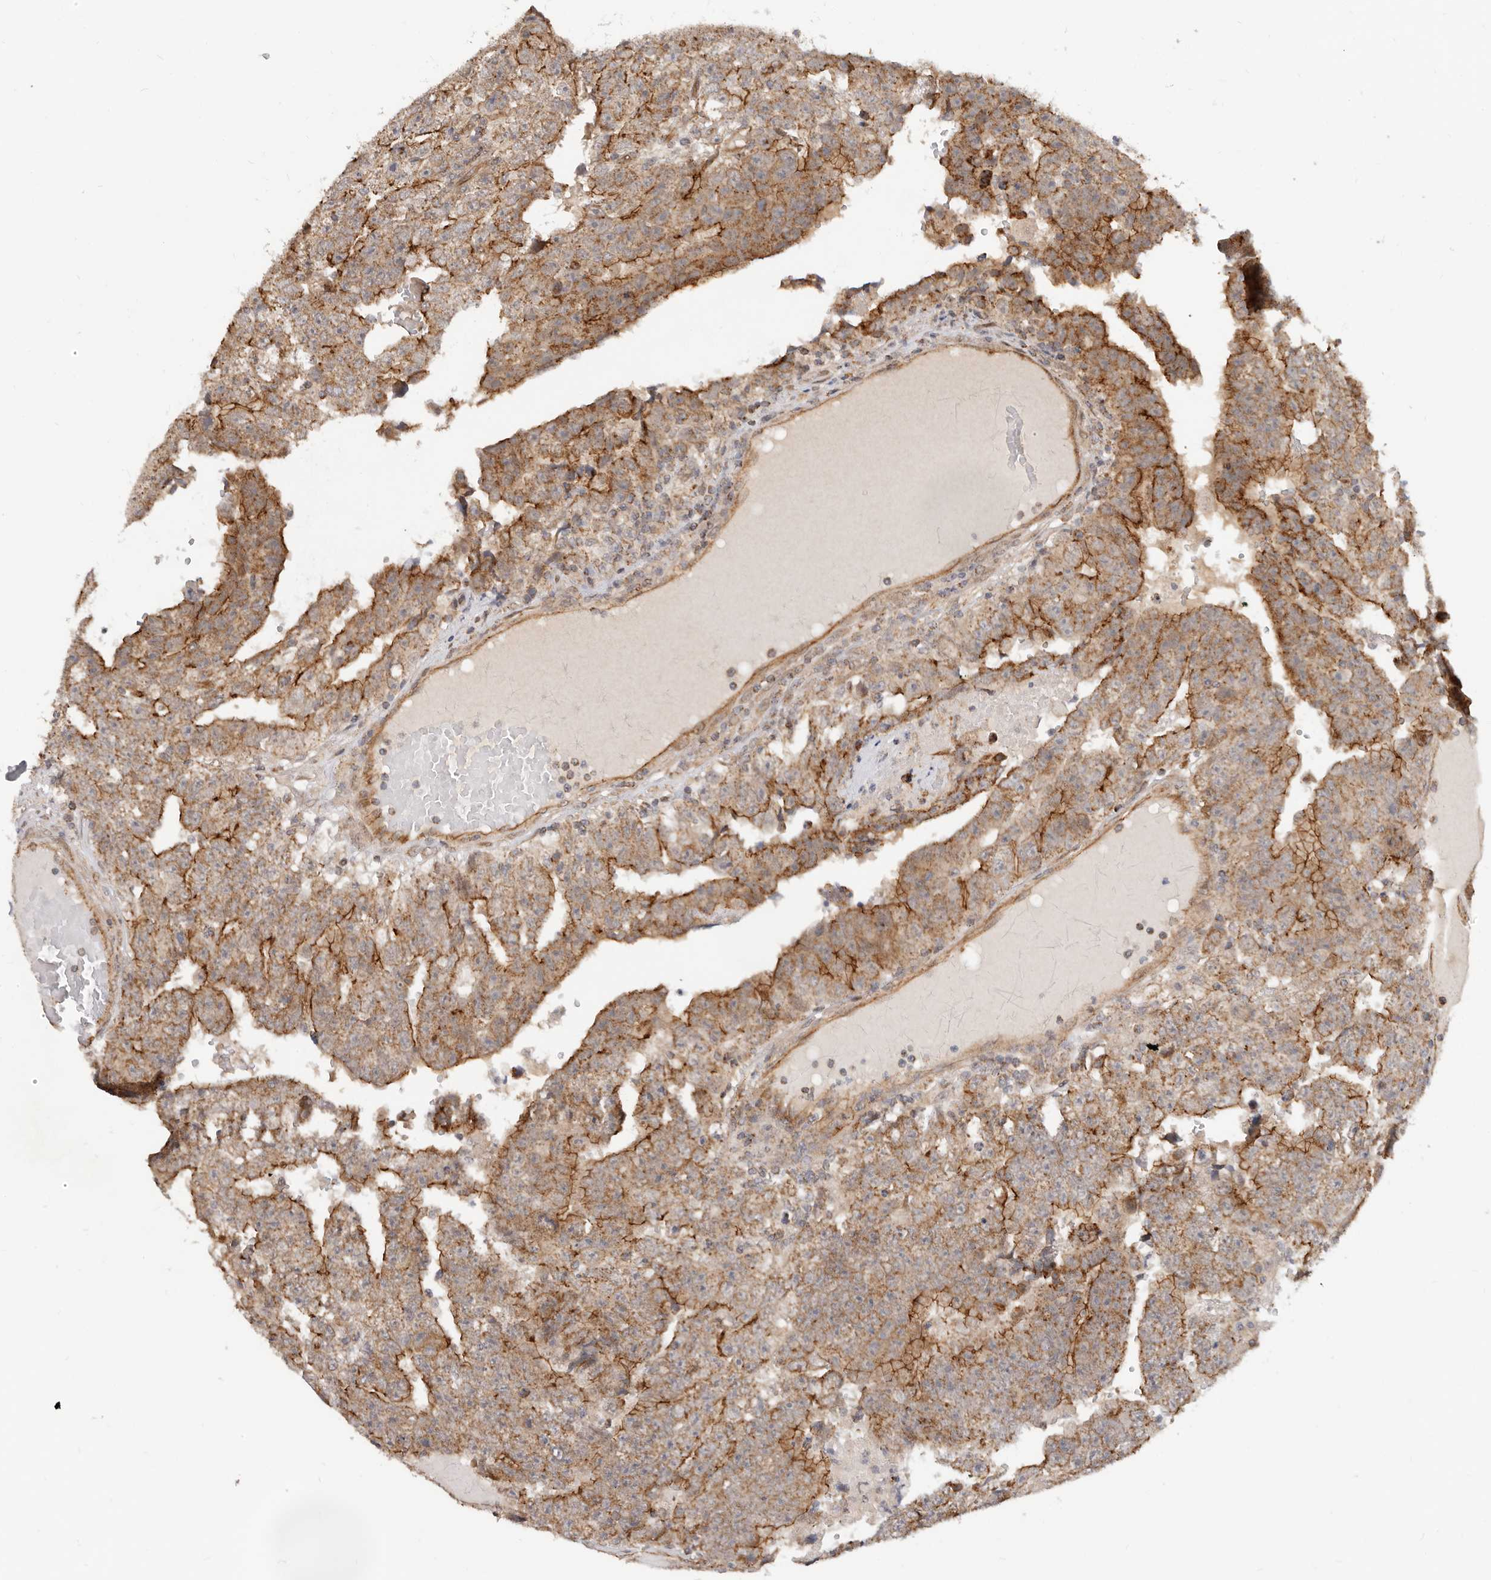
{"staining": {"intensity": "moderate", "quantity": ">75%", "location": "cytoplasmic/membranous"}, "tissue": "testis cancer", "cell_type": "Tumor cells", "image_type": "cancer", "snomed": [{"axis": "morphology", "description": "Carcinoma, Embryonal, NOS"}, {"axis": "topography", "description": "Testis"}], "caption": "A brown stain labels moderate cytoplasmic/membranous expression of a protein in human testis cancer (embryonal carcinoma) tumor cells.", "gene": "USP49", "patient": {"sex": "male", "age": 25}}